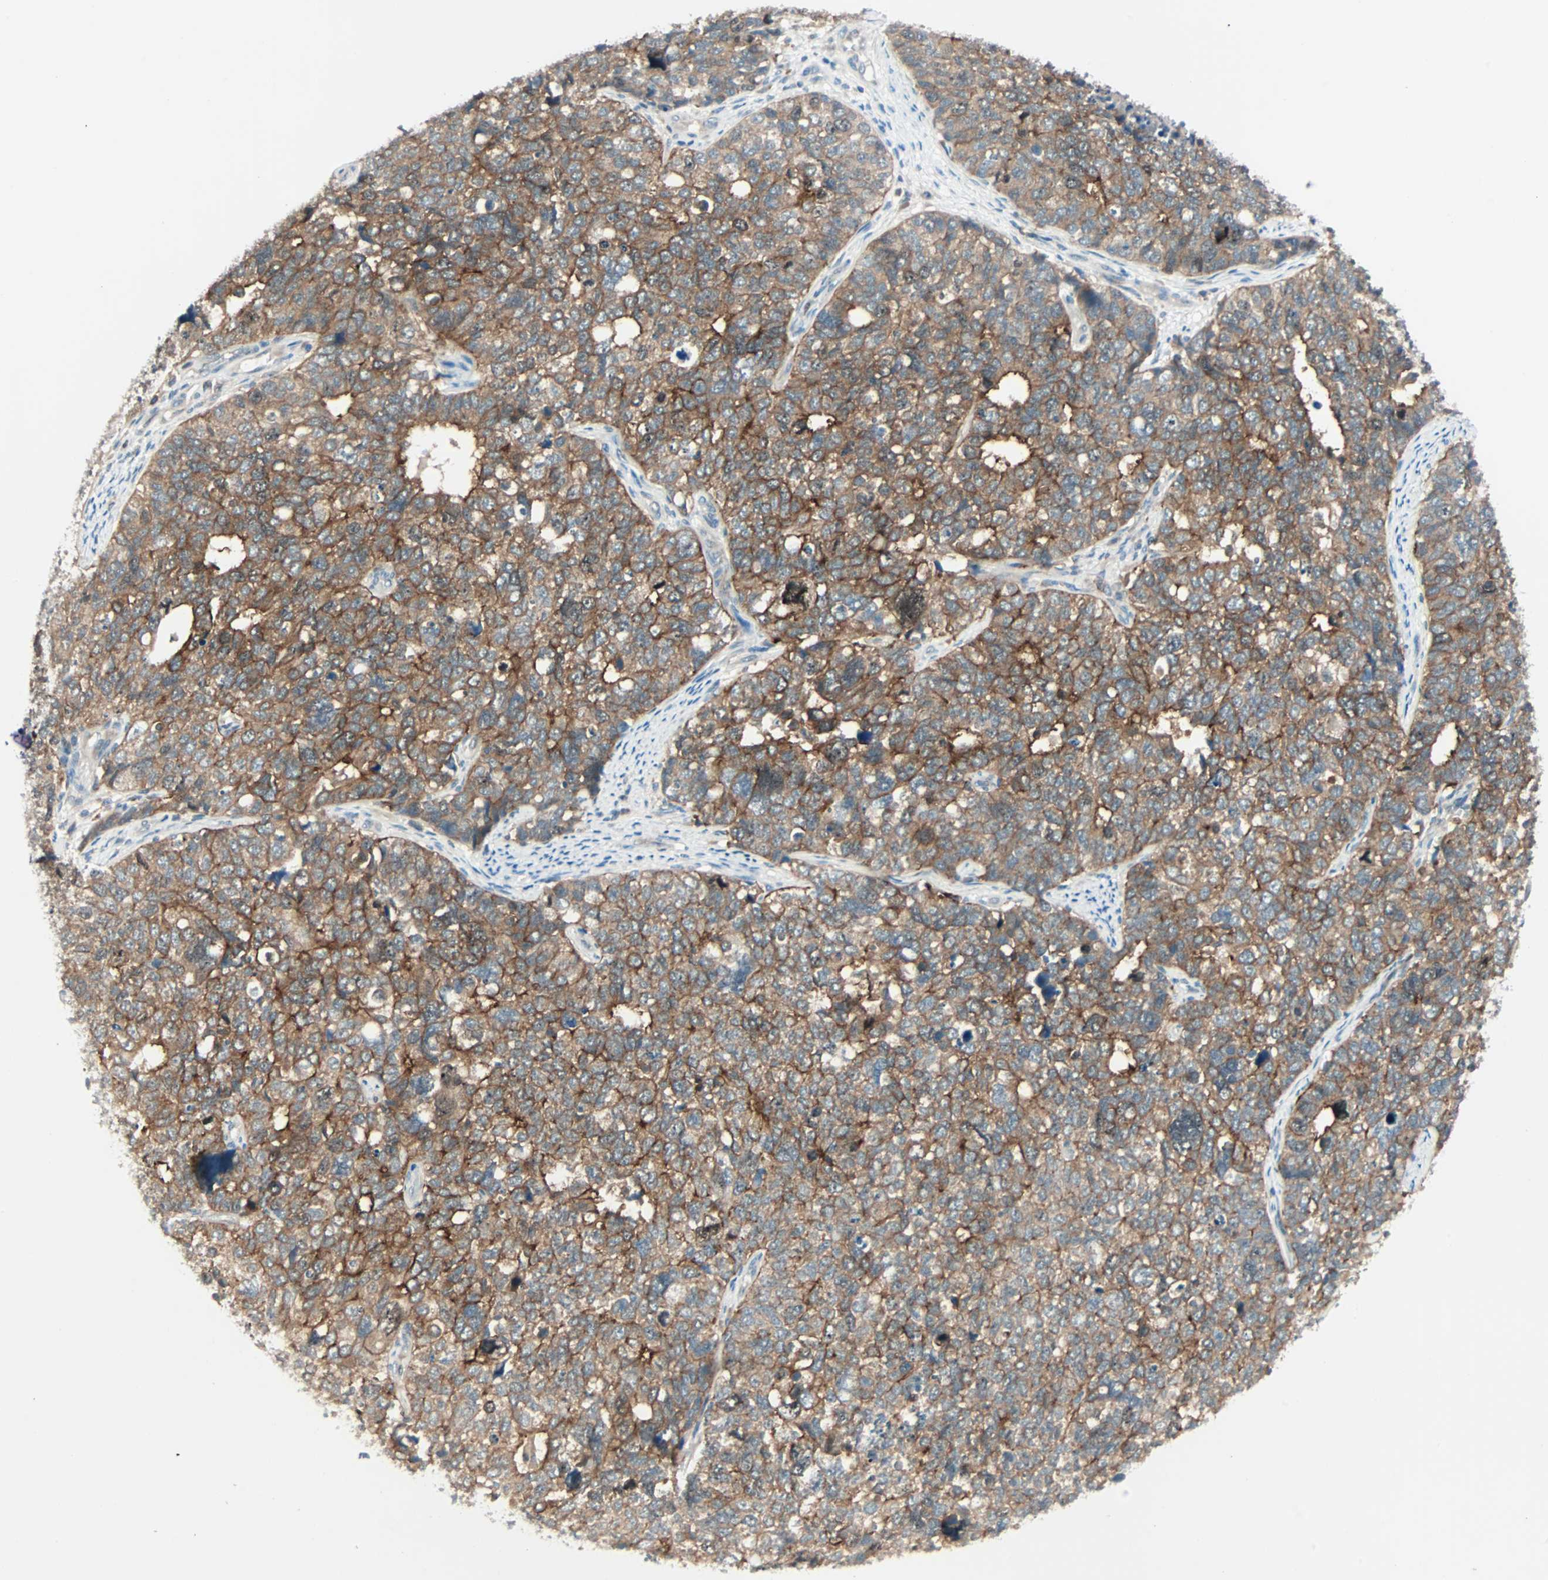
{"staining": {"intensity": "moderate", "quantity": ">75%", "location": "cytoplasmic/membranous"}, "tissue": "cervical cancer", "cell_type": "Tumor cells", "image_type": "cancer", "snomed": [{"axis": "morphology", "description": "Squamous cell carcinoma, NOS"}, {"axis": "topography", "description": "Cervix"}], "caption": "Moderate cytoplasmic/membranous positivity is seen in approximately >75% of tumor cells in cervical cancer.", "gene": "SMIM8", "patient": {"sex": "female", "age": 63}}